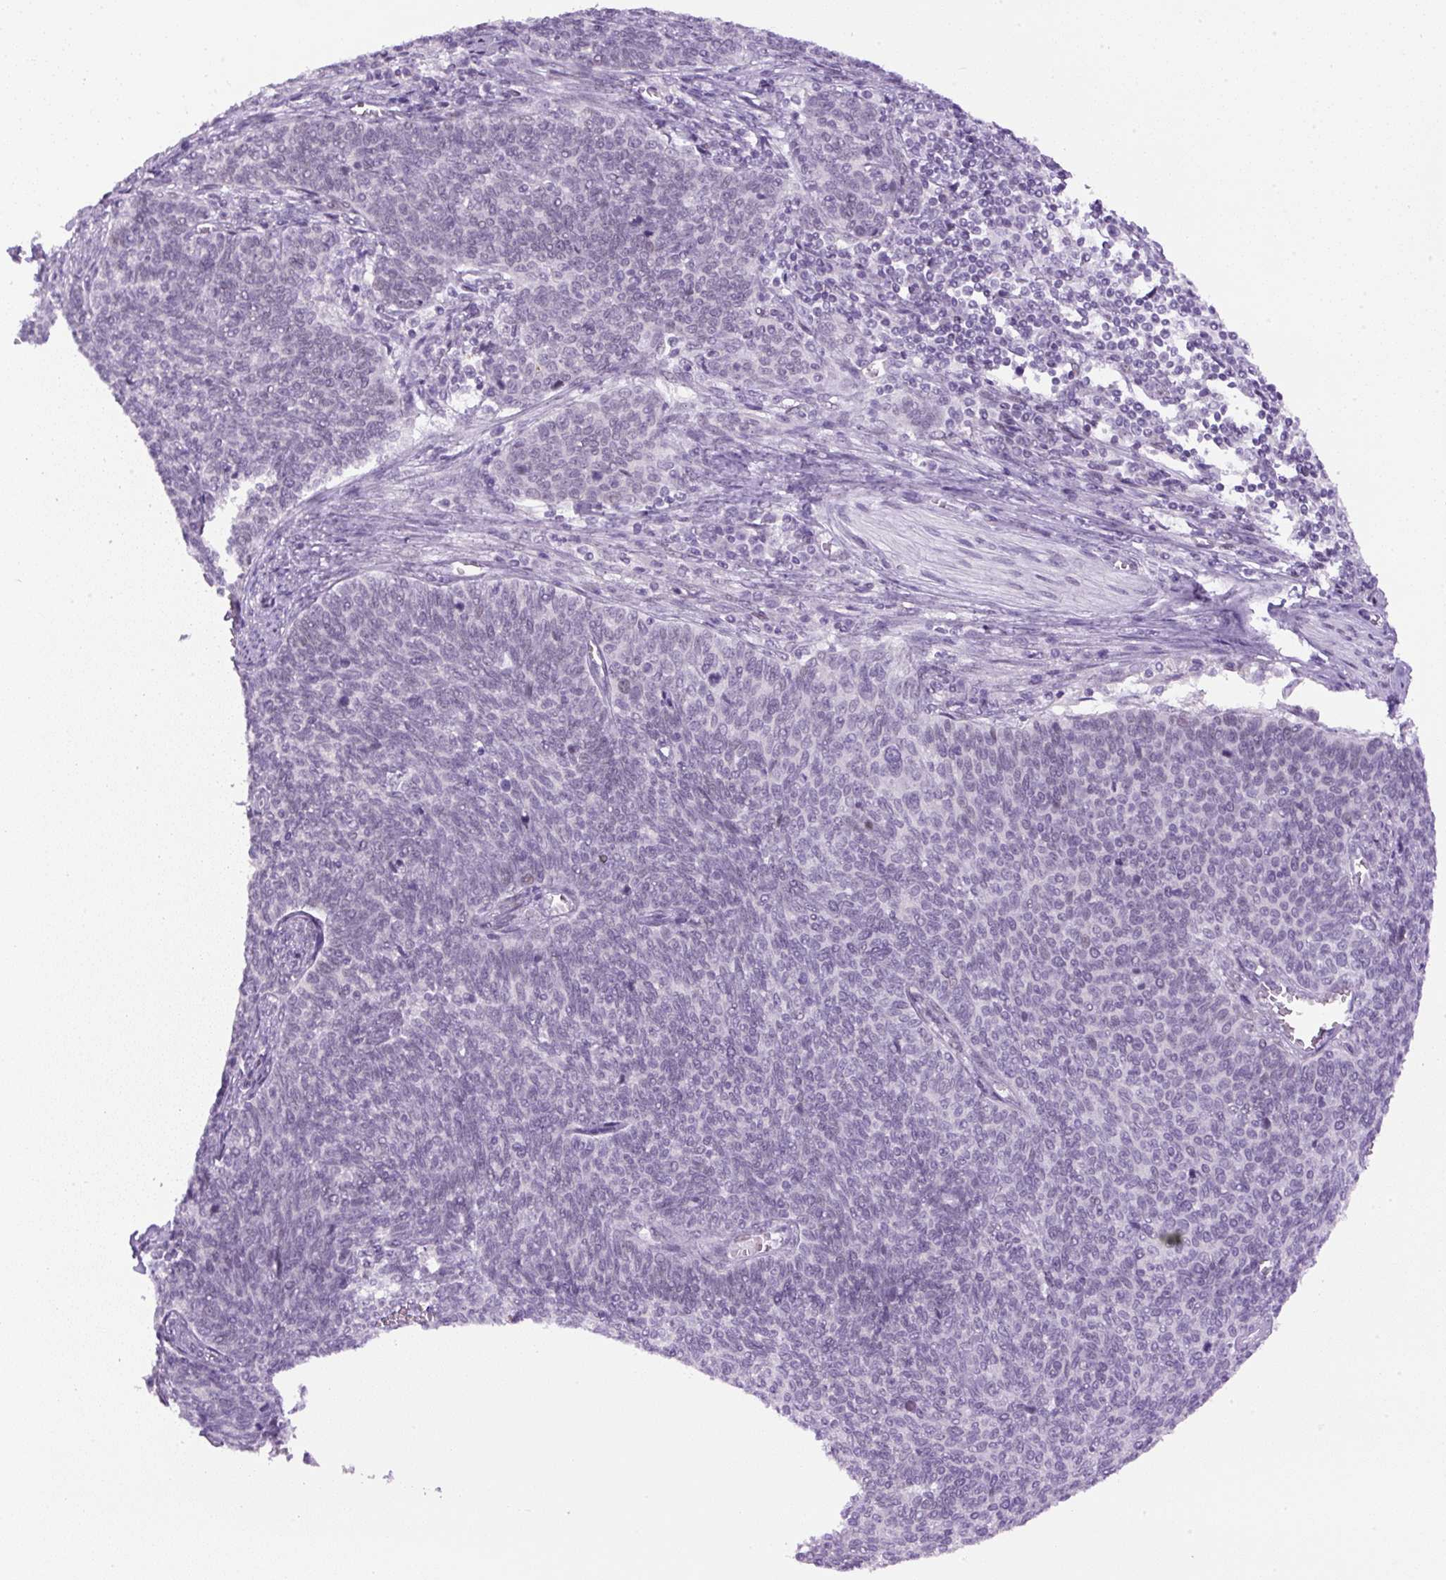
{"staining": {"intensity": "negative", "quantity": "none", "location": "none"}, "tissue": "cervical cancer", "cell_type": "Tumor cells", "image_type": "cancer", "snomed": [{"axis": "morphology", "description": "Squamous cell carcinoma, NOS"}, {"axis": "topography", "description": "Cervix"}], "caption": "Immunohistochemistry (IHC) image of neoplastic tissue: human squamous cell carcinoma (cervical) stained with DAB (3,3'-diaminobenzidine) shows no significant protein staining in tumor cells.", "gene": "RHBDD2", "patient": {"sex": "female", "age": 39}}